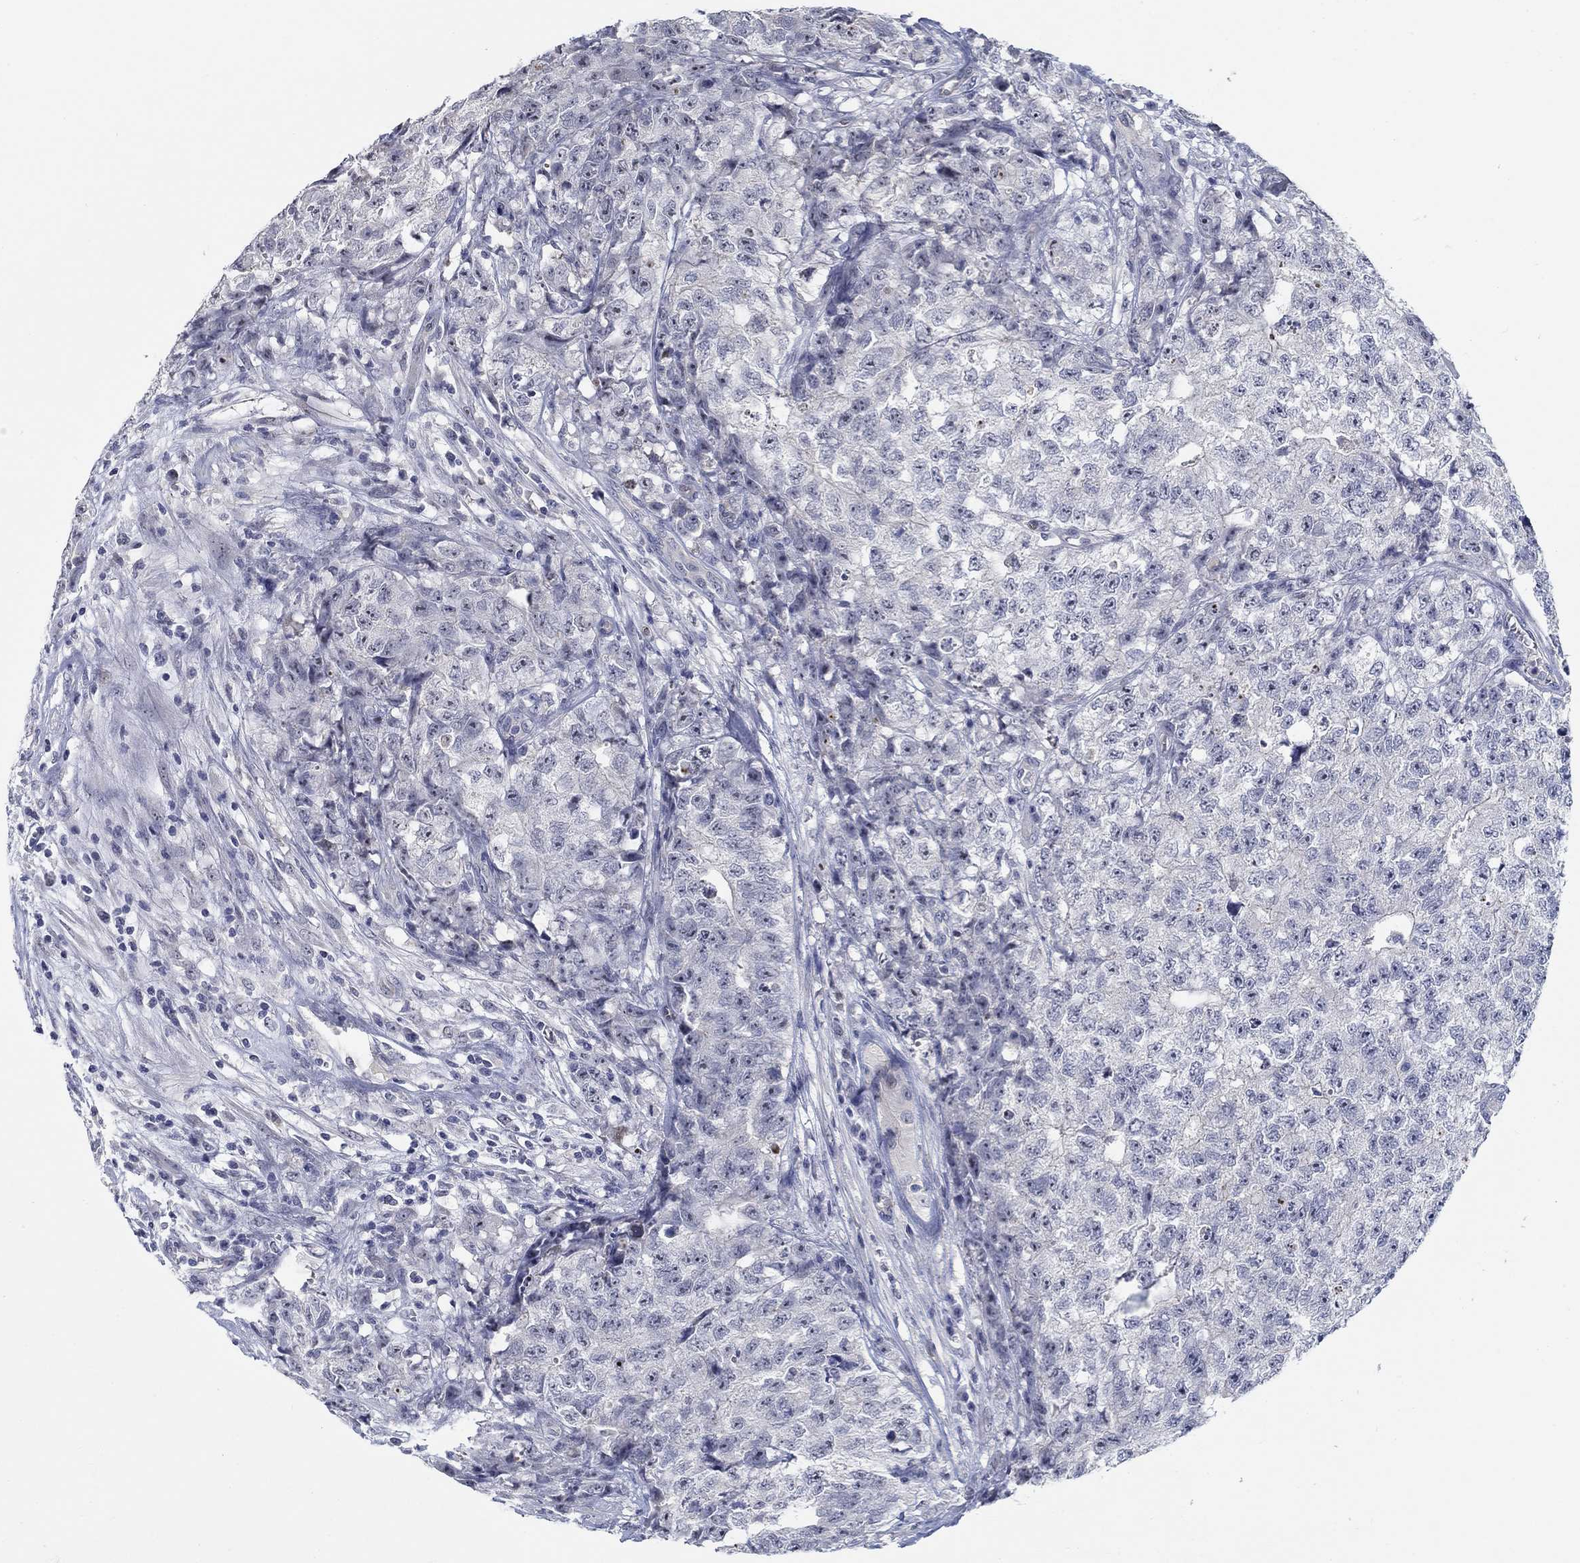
{"staining": {"intensity": "negative", "quantity": "none", "location": "none"}, "tissue": "testis cancer", "cell_type": "Tumor cells", "image_type": "cancer", "snomed": [{"axis": "morphology", "description": "Seminoma, NOS"}, {"axis": "morphology", "description": "Carcinoma, Embryonal, NOS"}, {"axis": "topography", "description": "Testis"}], "caption": "Histopathology image shows no significant protein staining in tumor cells of testis embryonal carcinoma.", "gene": "SMIM18", "patient": {"sex": "male", "age": 22}}